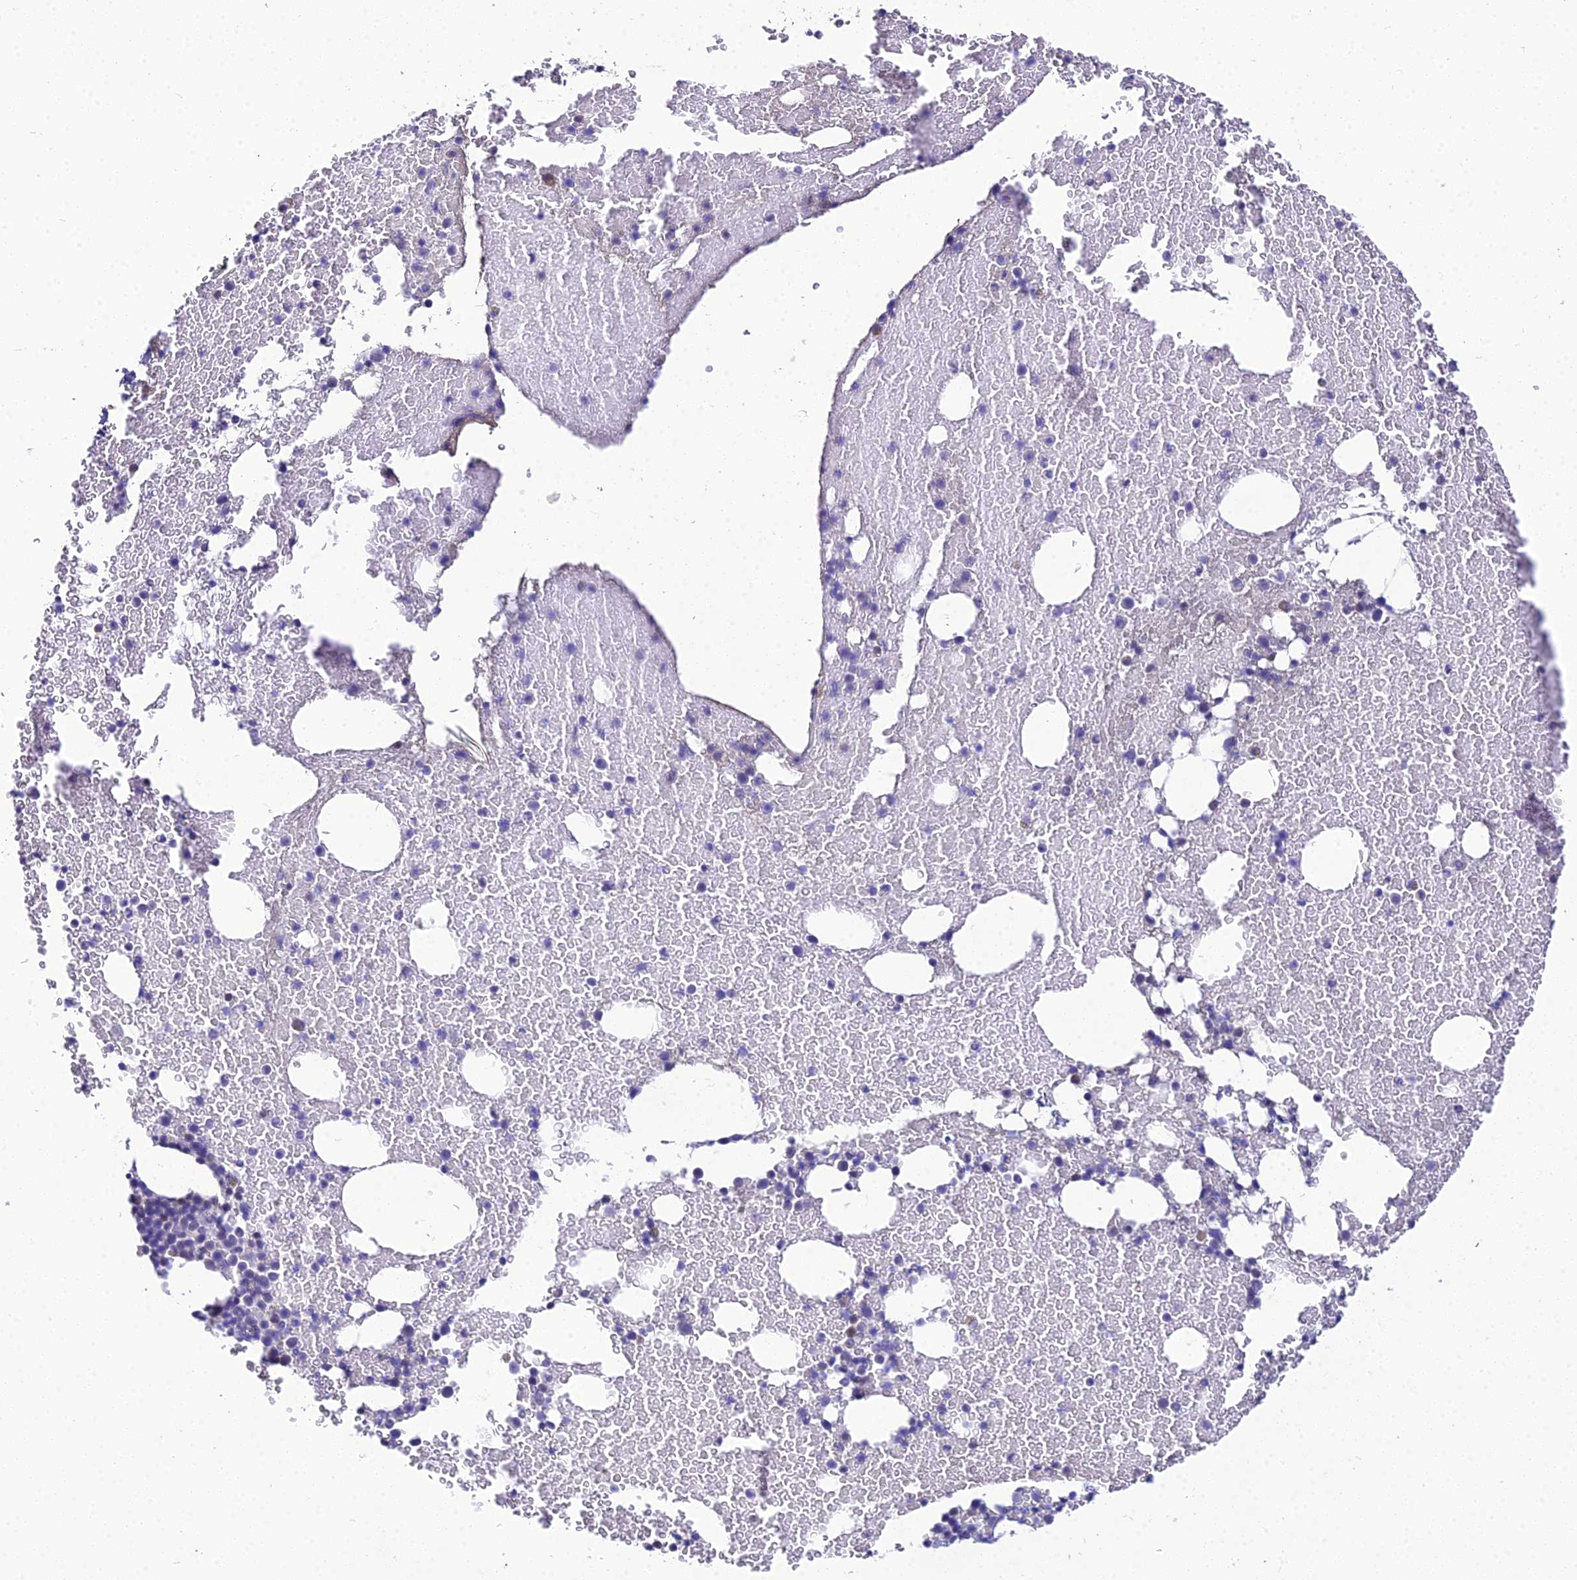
{"staining": {"intensity": "negative", "quantity": "none", "location": "none"}, "tissue": "bone marrow", "cell_type": "Hematopoietic cells", "image_type": "normal", "snomed": [{"axis": "morphology", "description": "Normal tissue, NOS"}, {"axis": "topography", "description": "Bone marrow"}], "caption": "IHC histopathology image of normal bone marrow: human bone marrow stained with DAB shows no significant protein expression in hematopoietic cells.", "gene": "ZMIZ1", "patient": {"sex": "male", "age": 57}}